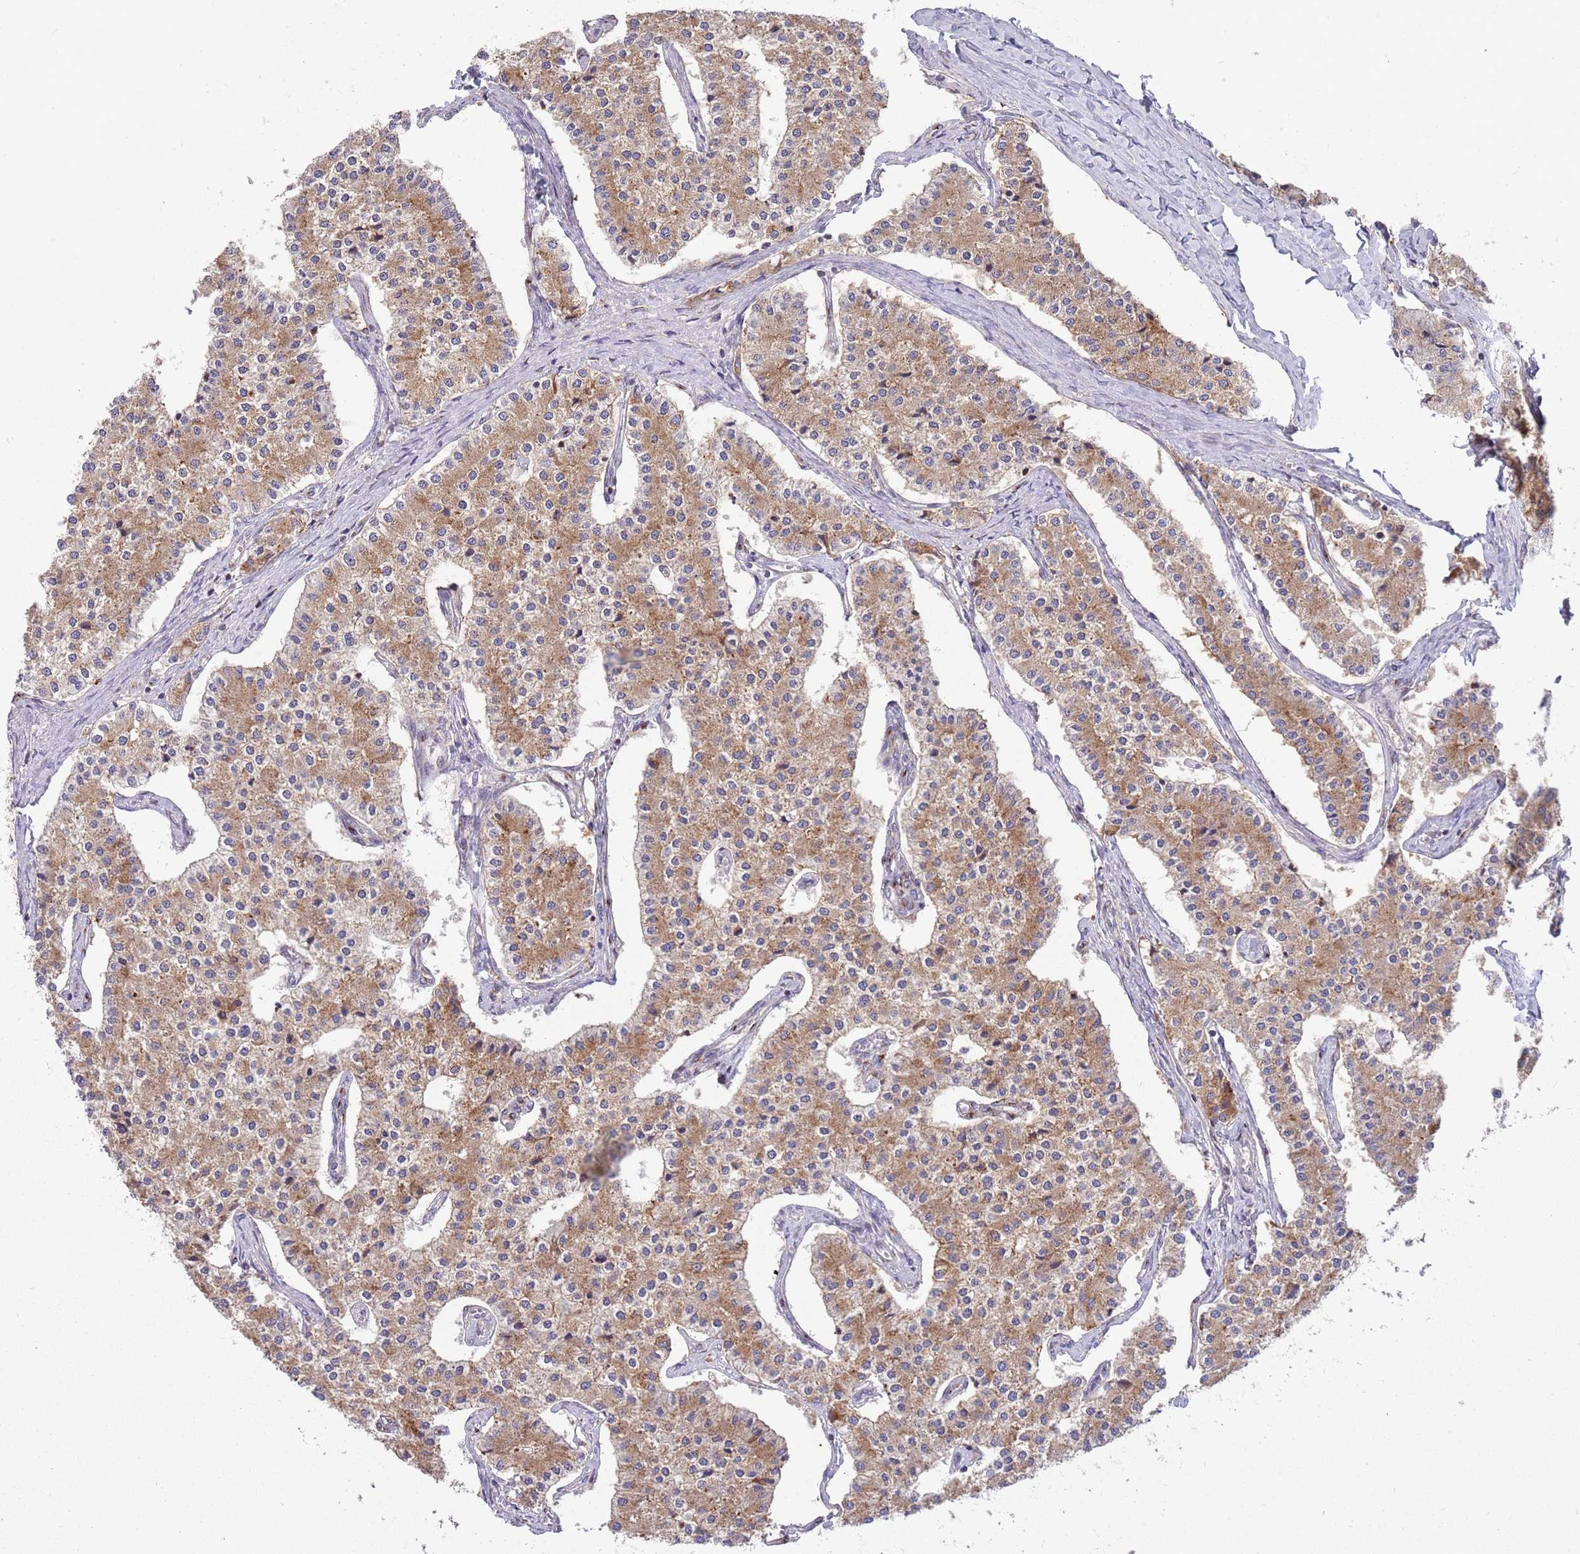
{"staining": {"intensity": "moderate", "quantity": ">75%", "location": "cytoplasmic/membranous"}, "tissue": "carcinoid", "cell_type": "Tumor cells", "image_type": "cancer", "snomed": [{"axis": "morphology", "description": "Carcinoid, malignant, NOS"}, {"axis": "topography", "description": "Colon"}], "caption": "A micrograph showing moderate cytoplasmic/membranous staining in approximately >75% of tumor cells in carcinoid (malignant), as visualized by brown immunohistochemical staining.", "gene": "BTBD7", "patient": {"sex": "female", "age": 52}}